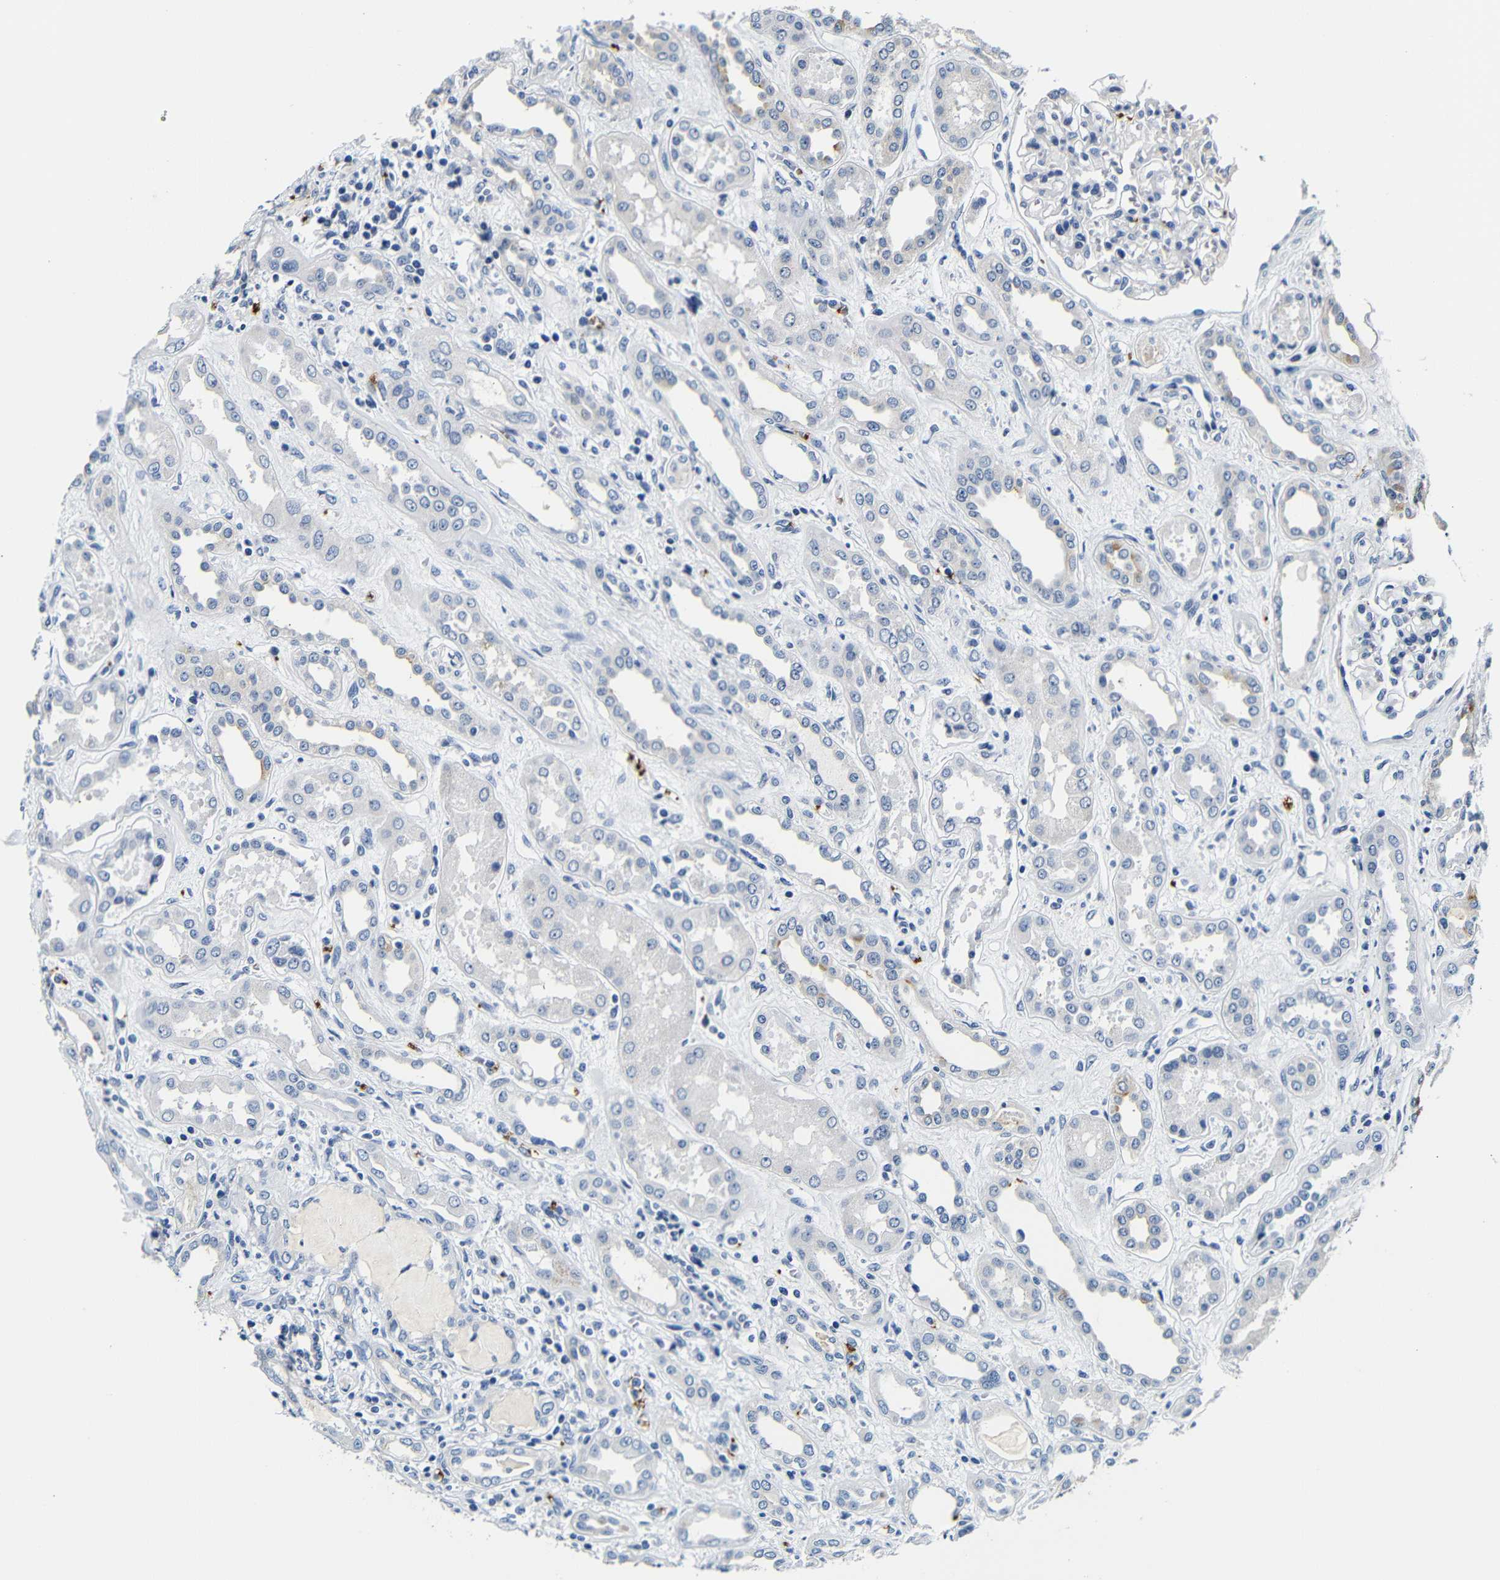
{"staining": {"intensity": "negative", "quantity": "none", "location": "none"}, "tissue": "kidney", "cell_type": "Cells in glomeruli", "image_type": "normal", "snomed": [{"axis": "morphology", "description": "Normal tissue, NOS"}, {"axis": "topography", "description": "Kidney"}], "caption": "DAB immunohistochemical staining of normal kidney displays no significant positivity in cells in glomeruli.", "gene": "GP1BA", "patient": {"sex": "male", "age": 59}}